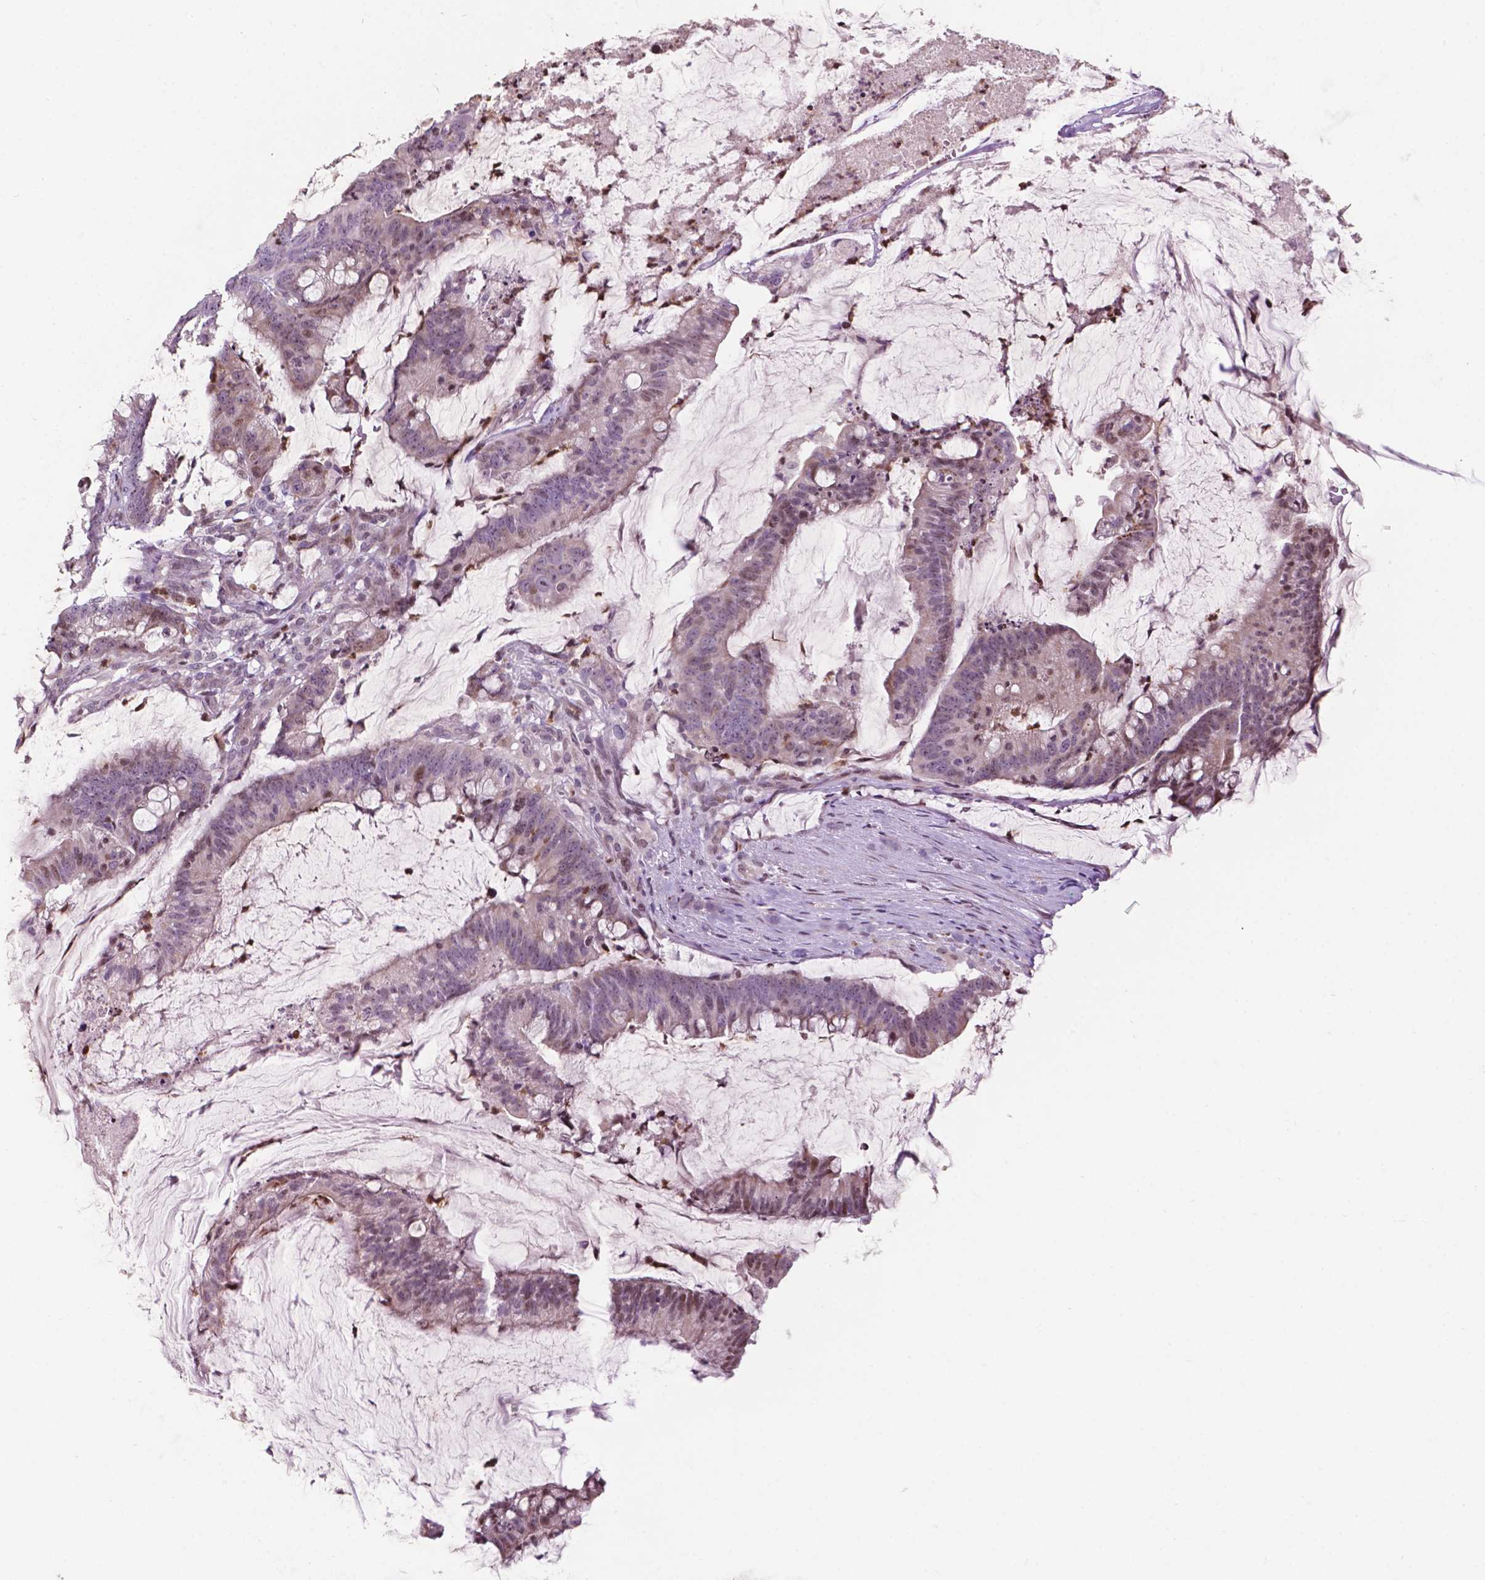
{"staining": {"intensity": "weak", "quantity": "<25%", "location": "cytoplasmic/membranous,nuclear"}, "tissue": "colorectal cancer", "cell_type": "Tumor cells", "image_type": "cancer", "snomed": [{"axis": "morphology", "description": "Adenocarcinoma, NOS"}, {"axis": "topography", "description": "Colon"}], "caption": "A photomicrograph of human colorectal cancer (adenocarcinoma) is negative for staining in tumor cells. (DAB (3,3'-diaminobenzidine) immunohistochemistry (IHC), high magnification).", "gene": "PTPN18", "patient": {"sex": "male", "age": 62}}